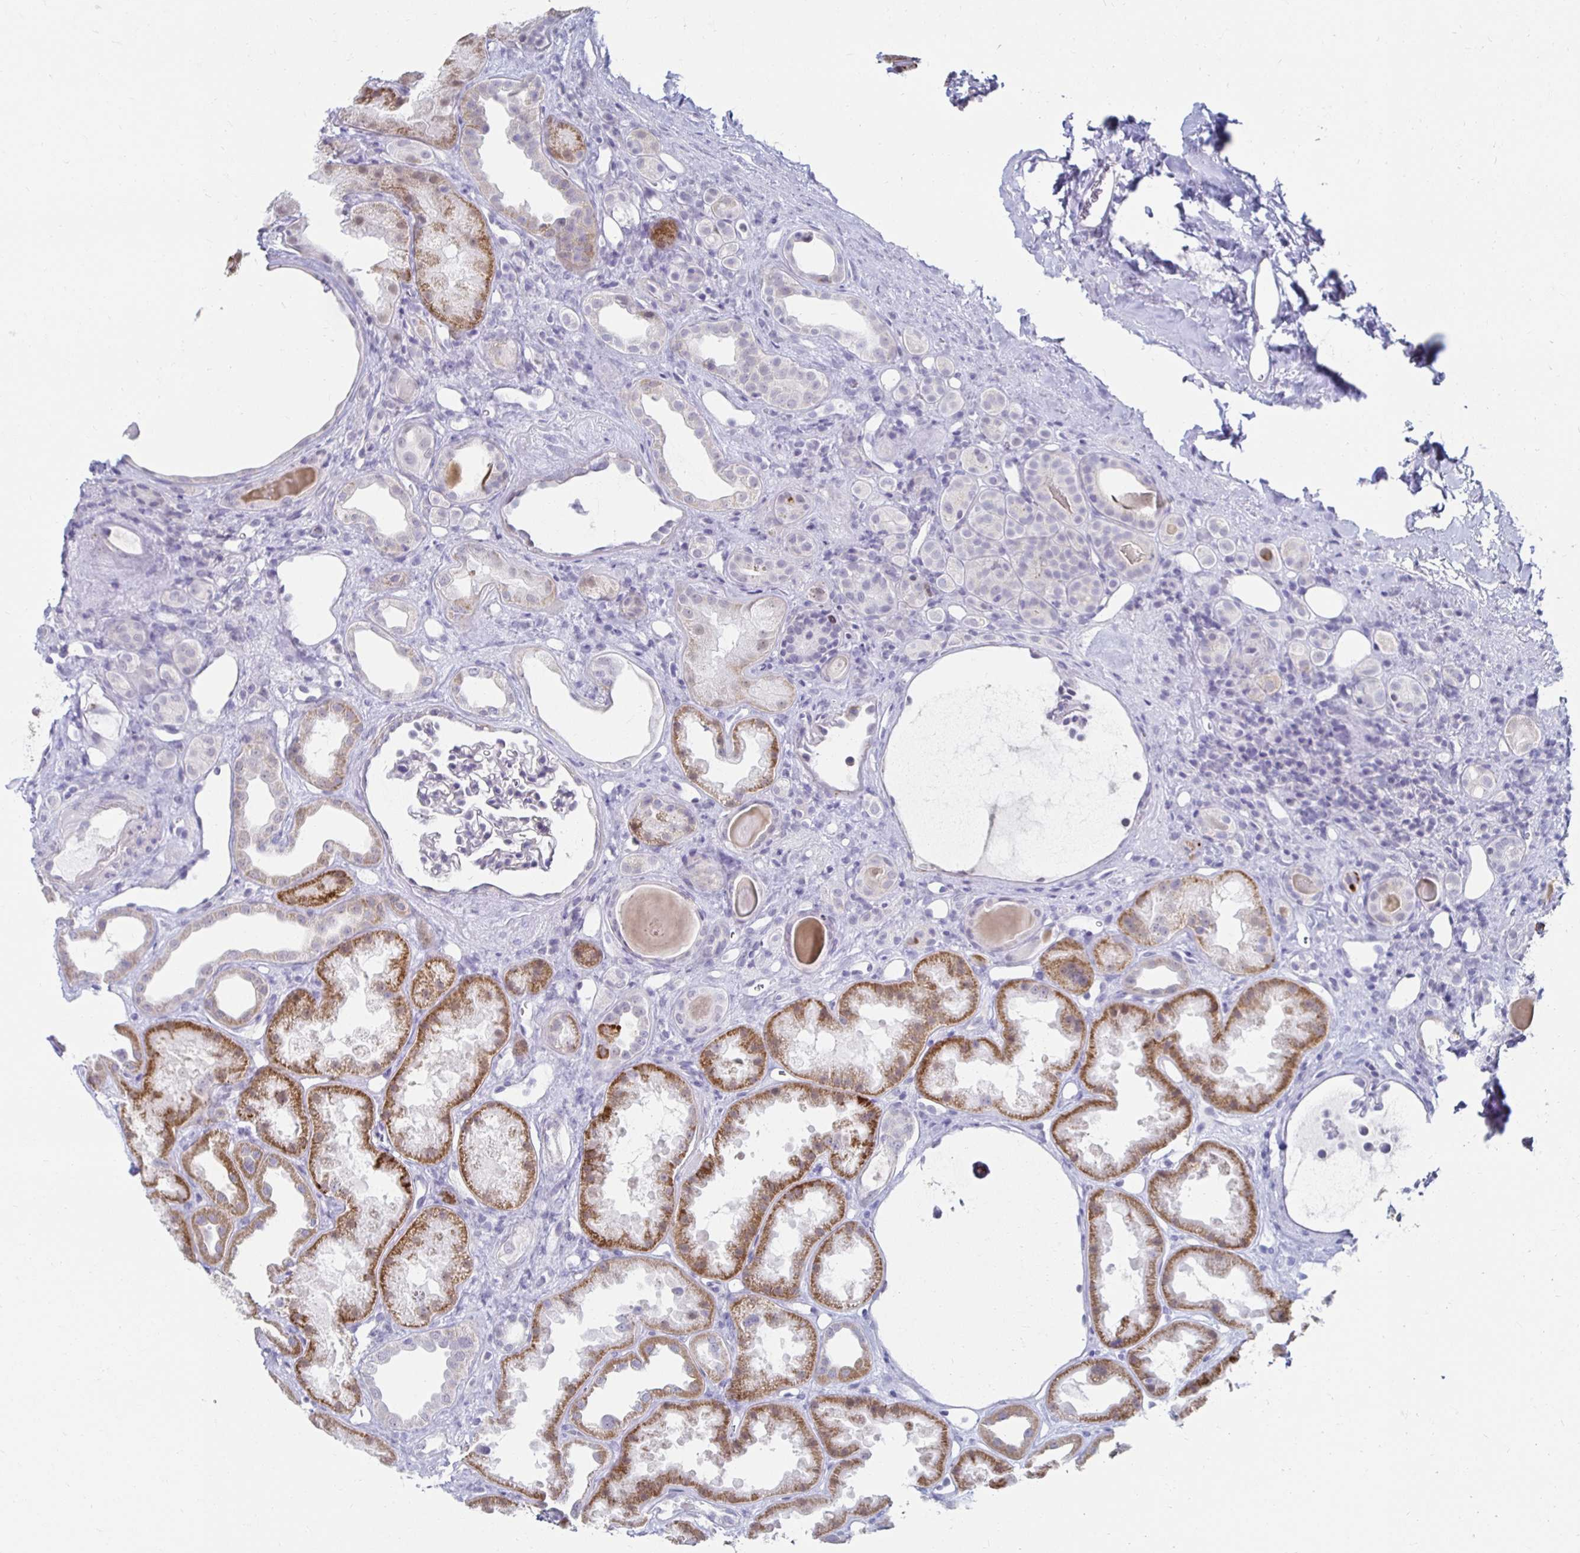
{"staining": {"intensity": "negative", "quantity": "none", "location": "none"}, "tissue": "kidney", "cell_type": "Cells in glomeruli", "image_type": "normal", "snomed": [{"axis": "morphology", "description": "Normal tissue, NOS"}, {"axis": "topography", "description": "Kidney"}], "caption": "Immunohistochemical staining of unremarkable kidney reveals no significant staining in cells in glomeruli. (IHC, brightfield microscopy, high magnification).", "gene": "NOCT", "patient": {"sex": "male", "age": 61}}